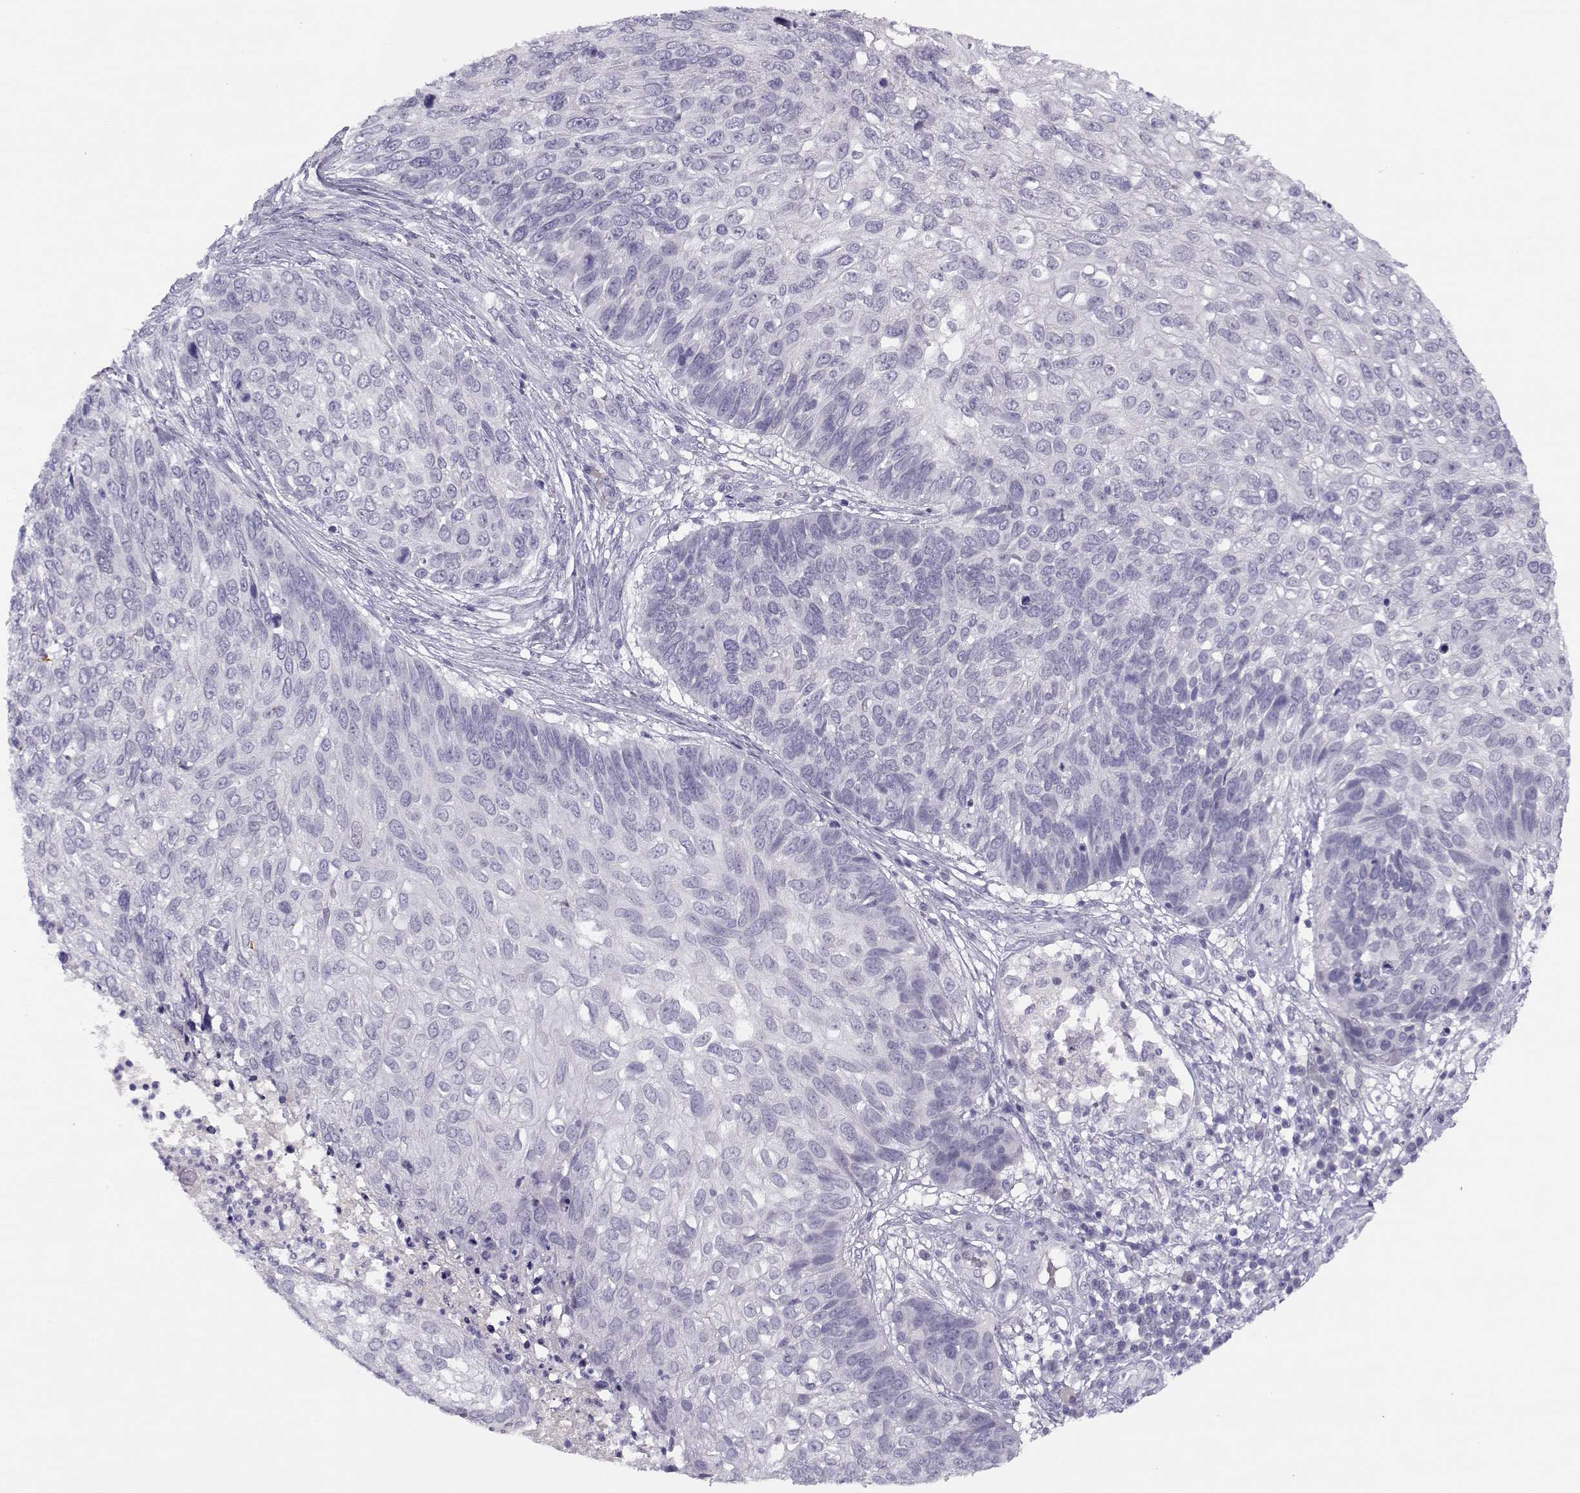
{"staining": {"intensity": "negative", "quantity": "none", "location": "none"}, "tissue": "skin cancer", "cell_type": "Tumor cells", "image_type": "cancer", "snomed": [{"axis": "morphology", "description": "Squamous cell carcinoma, NOS"}, {"axis": "topography", "description": "Skin"}], "caption": "The histopathology image reveals no significant expression in tumor cells of squamous cell carcinoma (skin).", "gene": "CFAP77", "patient": {"sex": "male", "age": 92}}